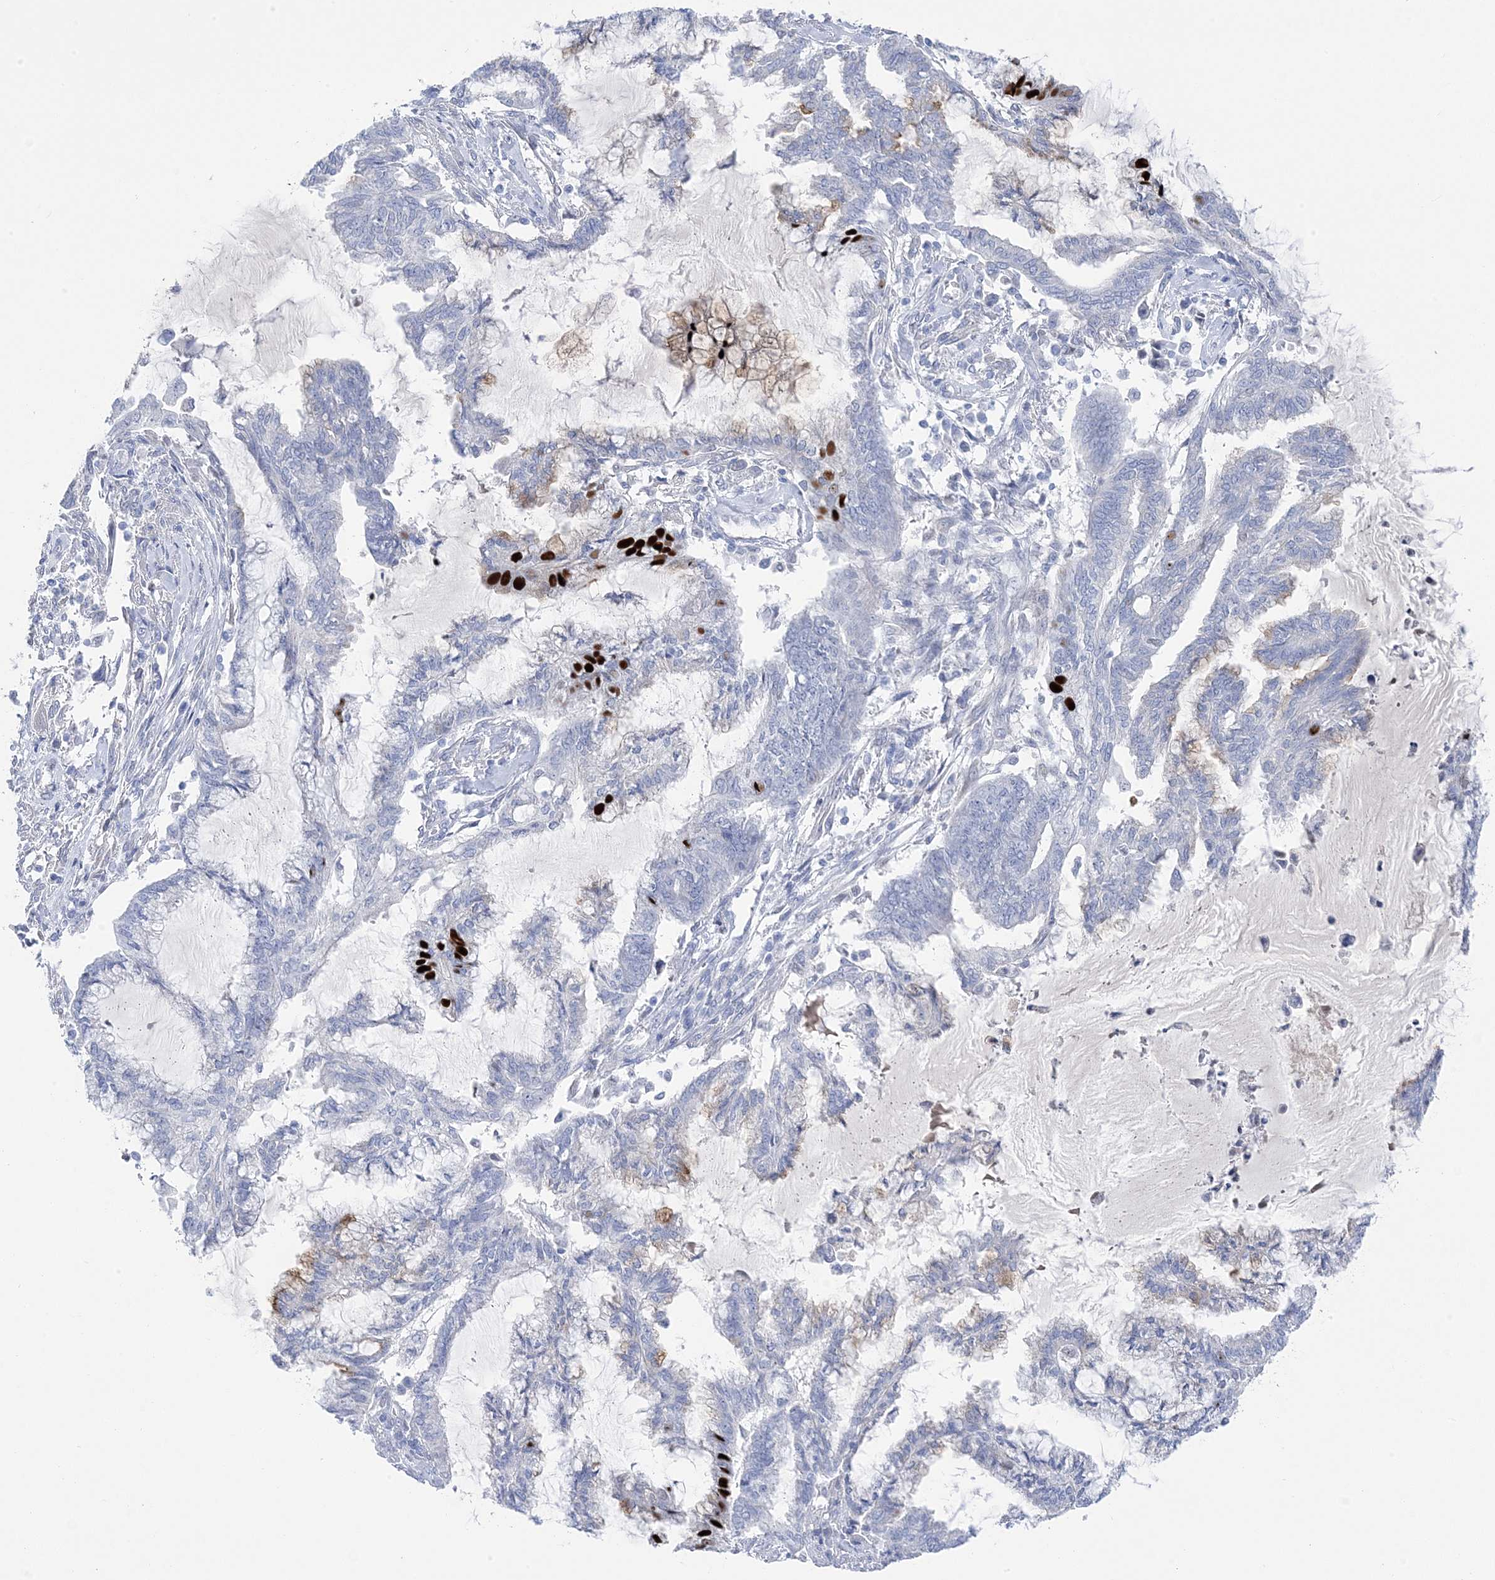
{"staining": {"intensity": "negative", "quantity": "none", "location": "none"}, "tissue": "endometrial cancer", "cell_type": "Tumor cells", "image_type": "cancer", "snomed": [{"axis": "morphology", "description": "Adenocarcinoma, NOS"}, {"axis": "topography", "description": "Endometrium"}], "caption": "Human endometrial adenocarcinoma stained for a protein using immunohistochemistry (IHC) shows no positivity in tumor cells.", "gene": "GTPBP6", "patient": {"sex": "female", "age": 86}}